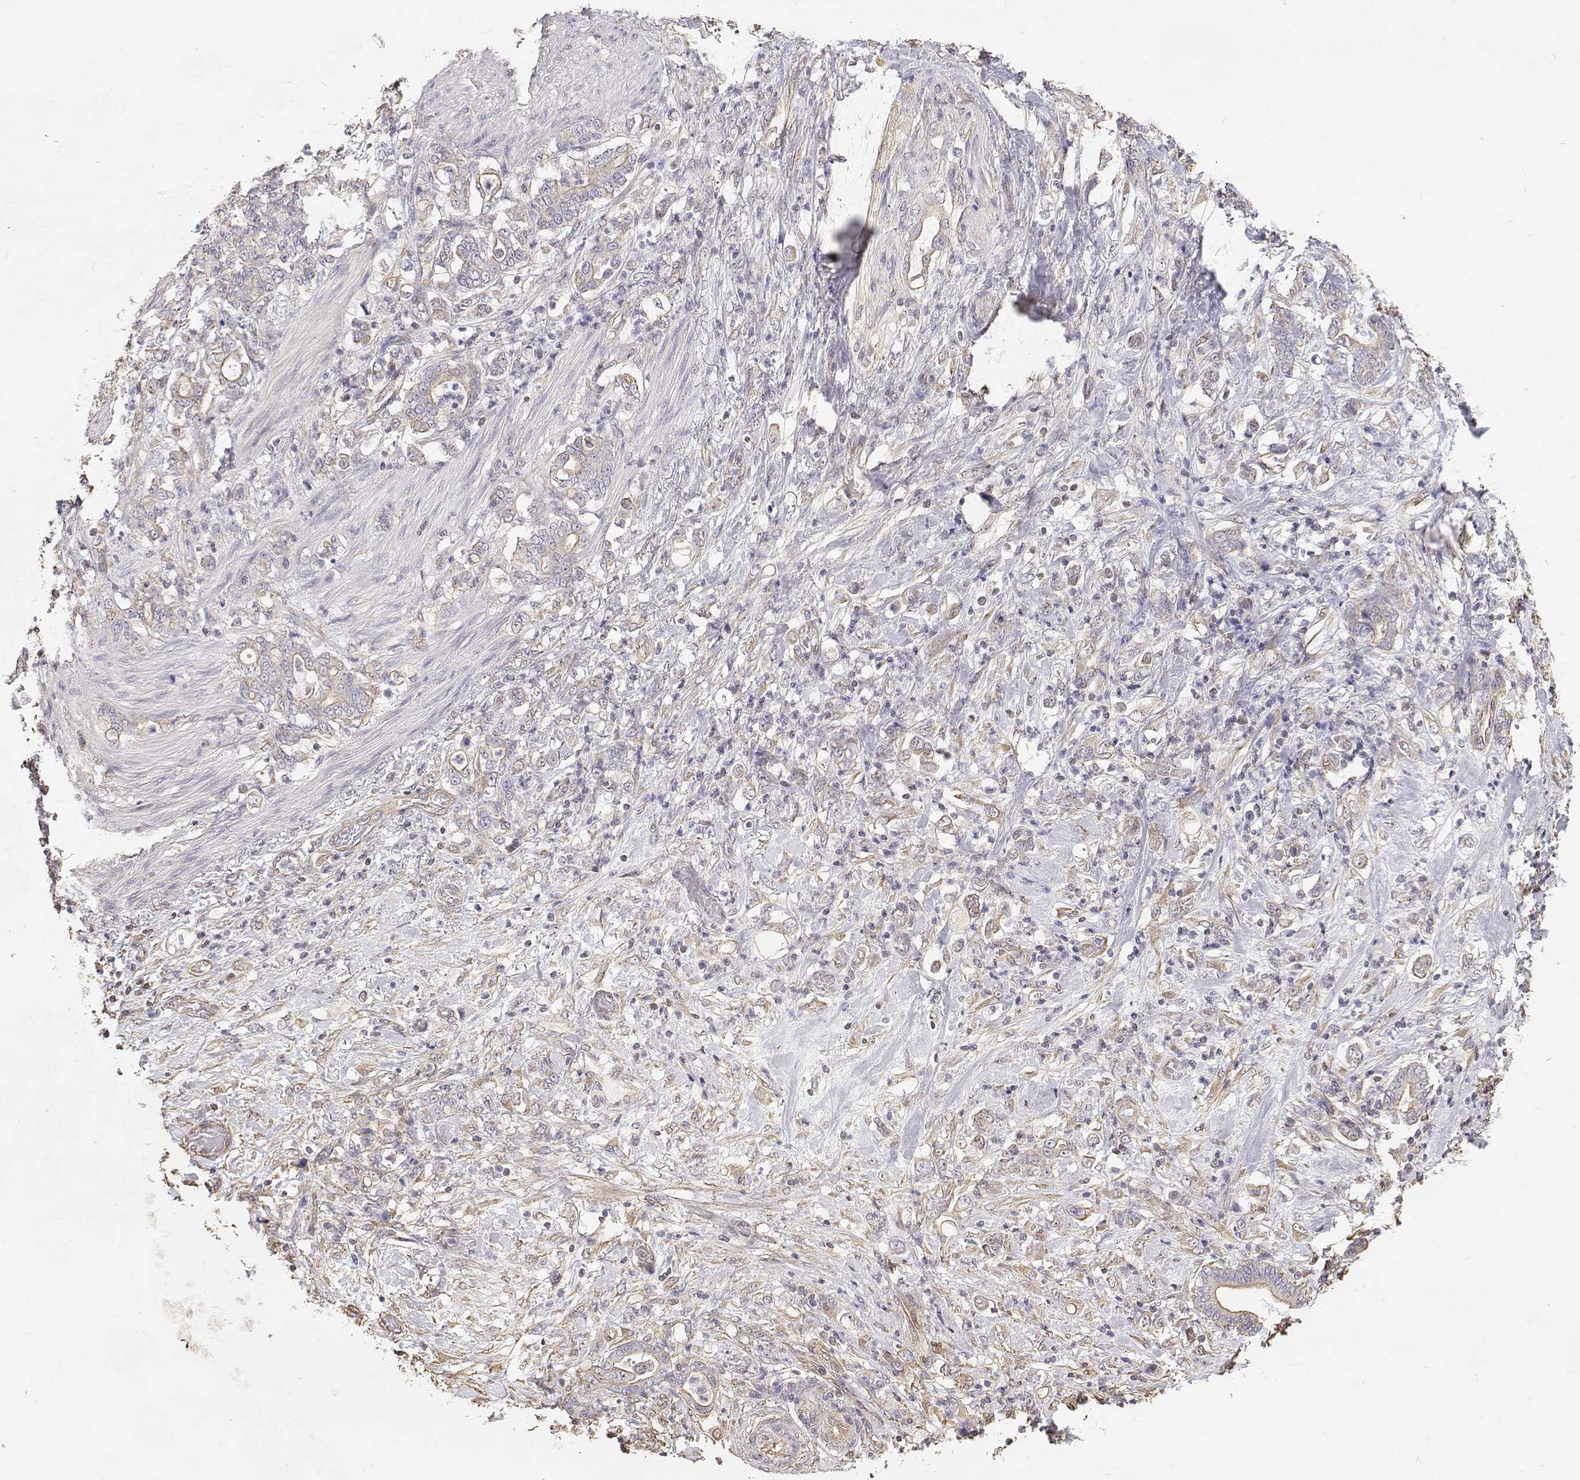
{"staining": {"intensity": "negative", "quantity": "none", "location": "none"}, "tissue": "stomach cancer", "cell_type": "Tumor cells", "image_type": "cancer", "snomed": [{"axis": "morphology", "description": "Adenocarcinoma, NOS"}, {"axis": "topography", "description": "Stomach"}], "caption": "Tumor cells are negative for brown protein staining in stomach cancer (adenocarcinoma).", "gene": "GSDMA", "patient": {"sex": "female", "age": 79}}